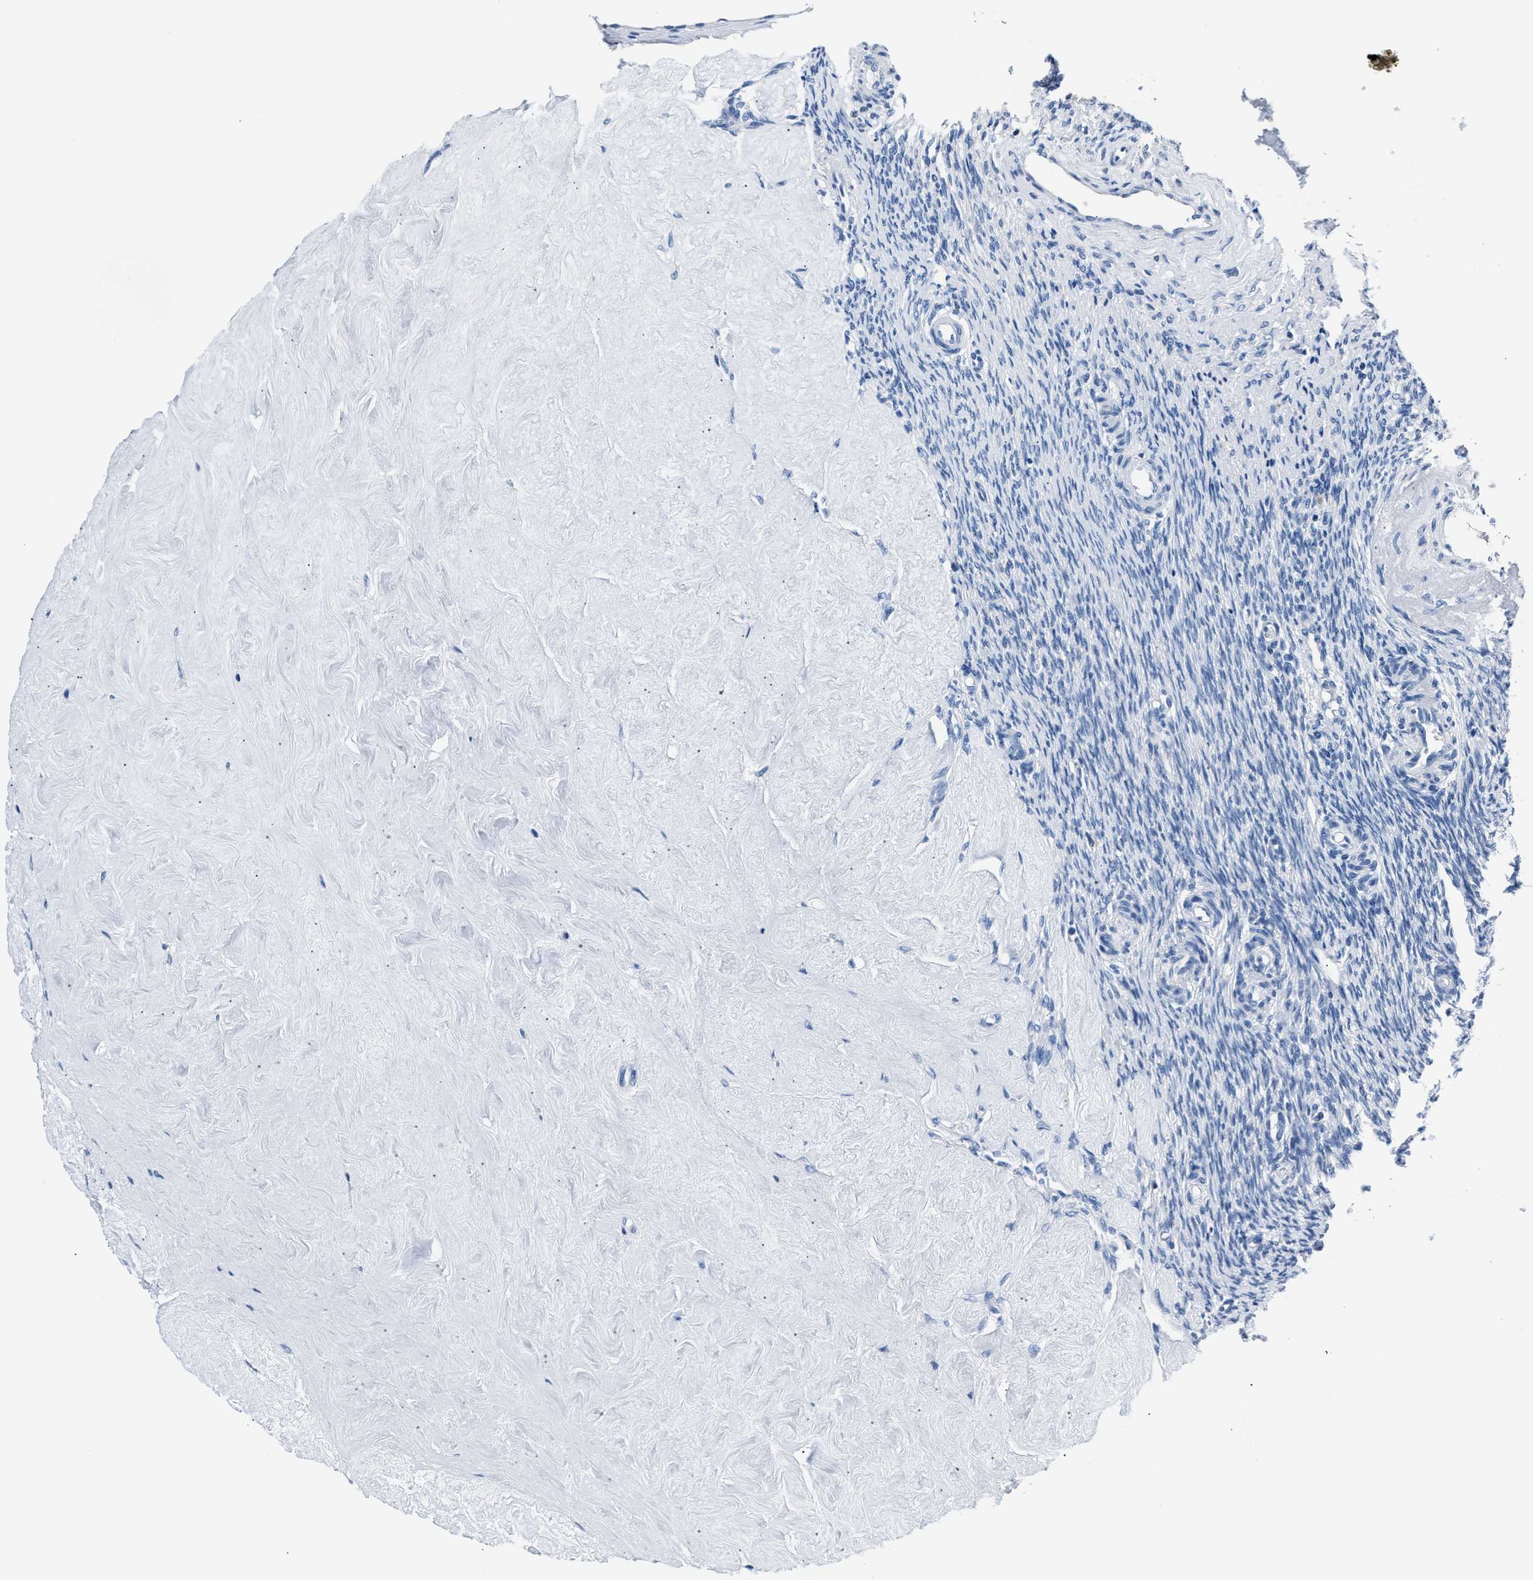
{"staining": {"intensity": "negative", "quantity": "none", "location": "none"}, "tissue": "ovary", "cell_type": "Follicle cells", "image_type": "normal", "snomed": [{"axis": "morphology", "description": "Normal tissue, NOS"}, {"axis": "topography", "description": "Ovary"}], "caption": "Immunohistochemistry (IHC) of benign human ovary reveals no staining in follicle cells. Brightfield microscopy of immunohistochemistry (IHC) stained with DAB (brown) and hematoxylin (blue), captured at high magnification.", "gene": "AMACR", "patient": {"sex": "female", "age": 41}}